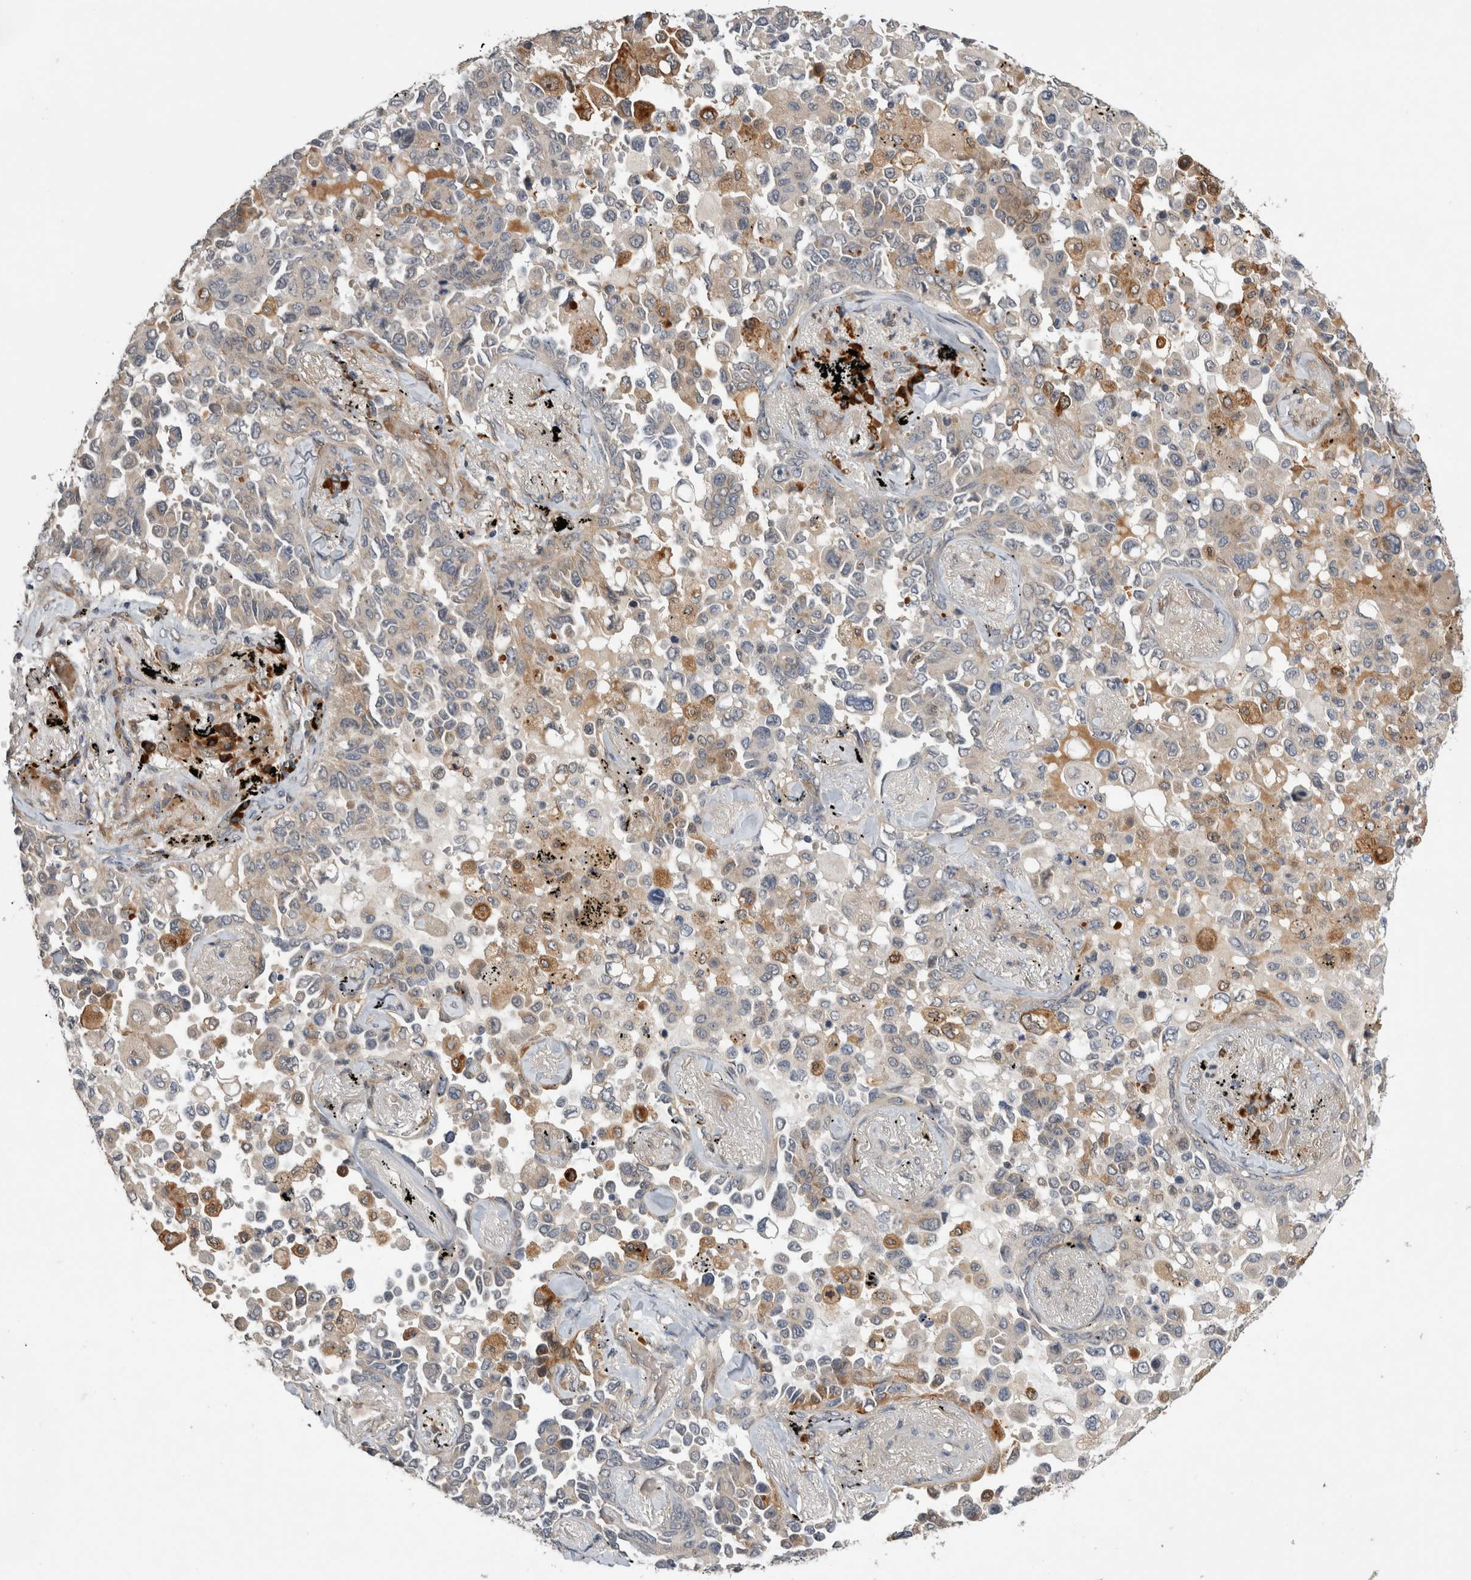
{"staining": {"intensity": "moderate", "quantity": "<25%", "location": "cytoplasmic/membranous"}, "tissue": "lung cancer", "cell_type": "Tumor cells", "image_type": "cancer", "snomed": [{"axis": "morphology", "description": "Adenocarcinoma, NOS"}, {"axis": "topography", "description": "Lung"}], "caption": "Immunohistochemical staining of human adenocarcinoma (lung) exhibits moderate cytoplasmic/membranous protein expression in approximately <25% of tumor cells. The protein of interest is shown in brown color, while the nuclei are stained blue.", "gene": "APOL2", "patient": {"sex": "female", "age": 67}}